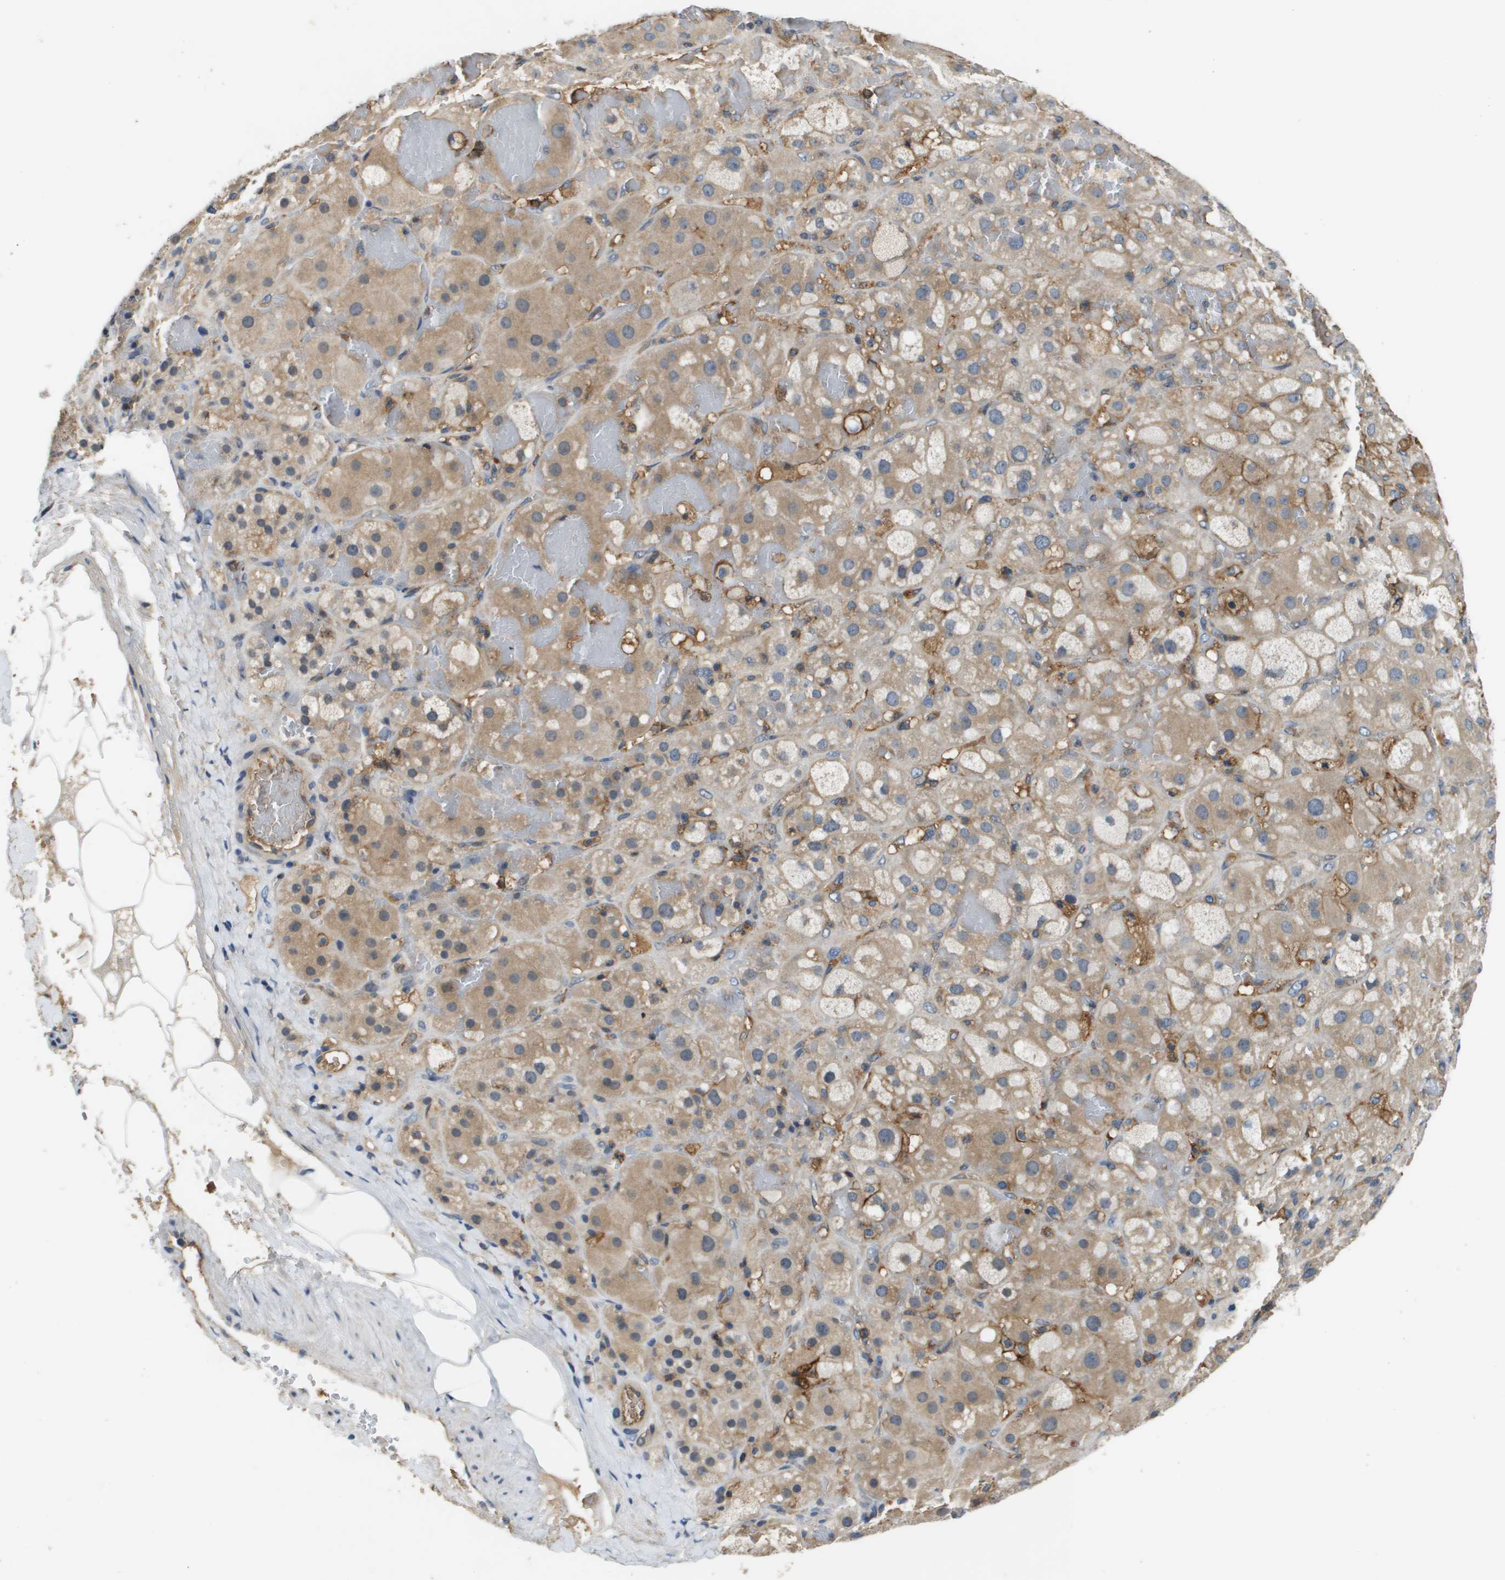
{"staining": {"intensity": "weak", "quantity": "25%-75%", "location": "cytoplasmic/membranous"}, "tissue": "adrenal gland", "cell_type": "Glandular cells", "image_type": "normal", "snomed": [{"axis": "morphology", "description": "Normal tissue, NOS"}, {"axis": "topography", "description": "Adrenal gland"}], "caption": "Approximately 25%-75% of glandular cells in normal human adrenal gland display weak cytoplasmic/membranous protein staining as visualized by brown immunohistochemical staining.", "gene": "SLC16A3", "patient": {"sex": "female", "age": 47}}